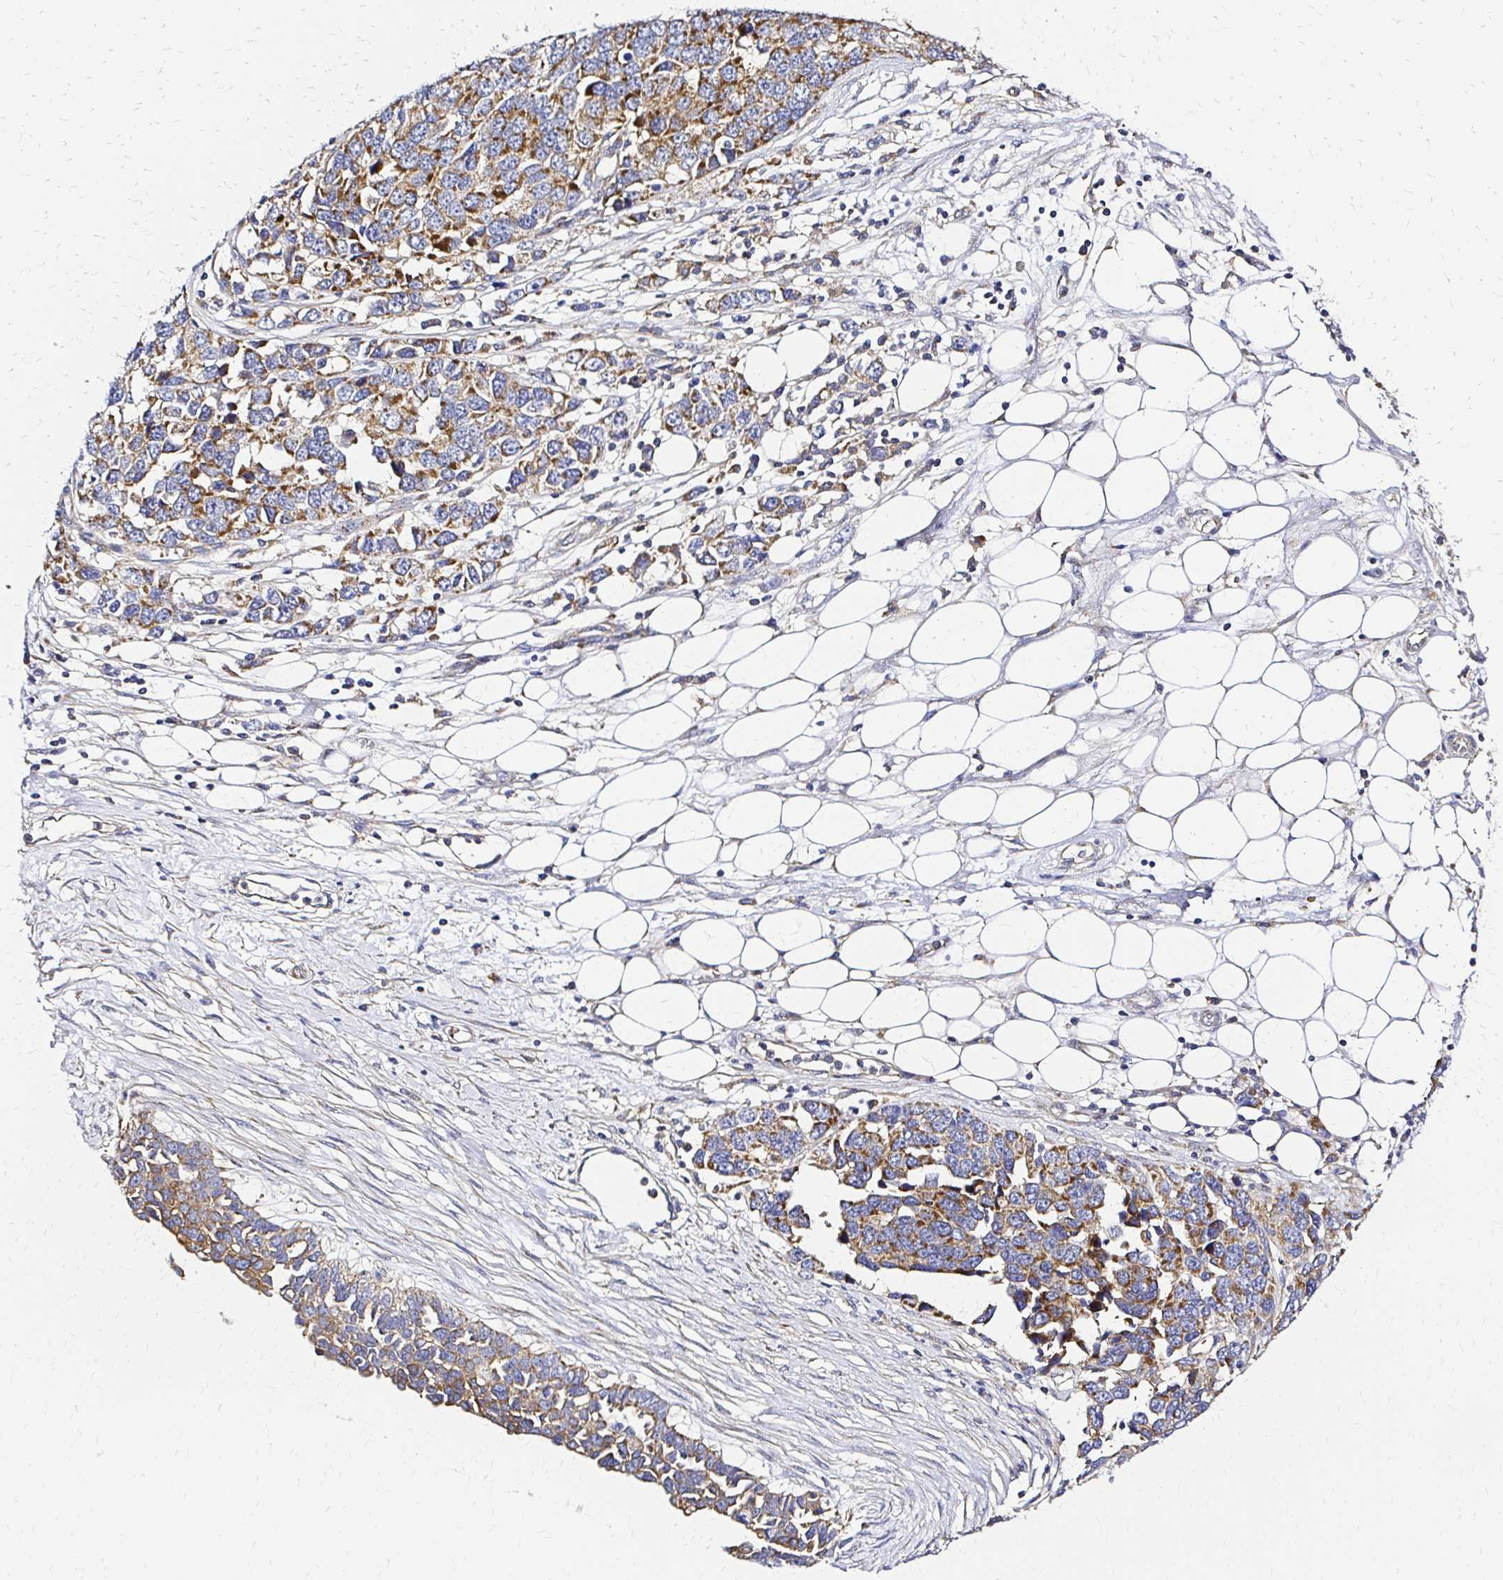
{"staining": {"intensity": "moderate", "quantity": ">75%", "location": "cytoplasmic/membranous"}, "tissue": "ovarian cancer", "cell_type": "Tumor cells", "image_type": "cancer", "snomed": [{"axis": "morphology", "description": "Cystadenocarcinoma, serous, NOS"}, {"axis": "topography", "description": "Ovary"}], "caption": "Immunohistochemistry image of human ovarian cancer (serous cystadenocarcinoma) stained for a protein (brown), which exhibits medium levels of moderate cytoplasmic/membranous positivity in about >75% of tumor cells.", "gene": "MRPL13", "patient": {"sex": "female", "age": 76}}